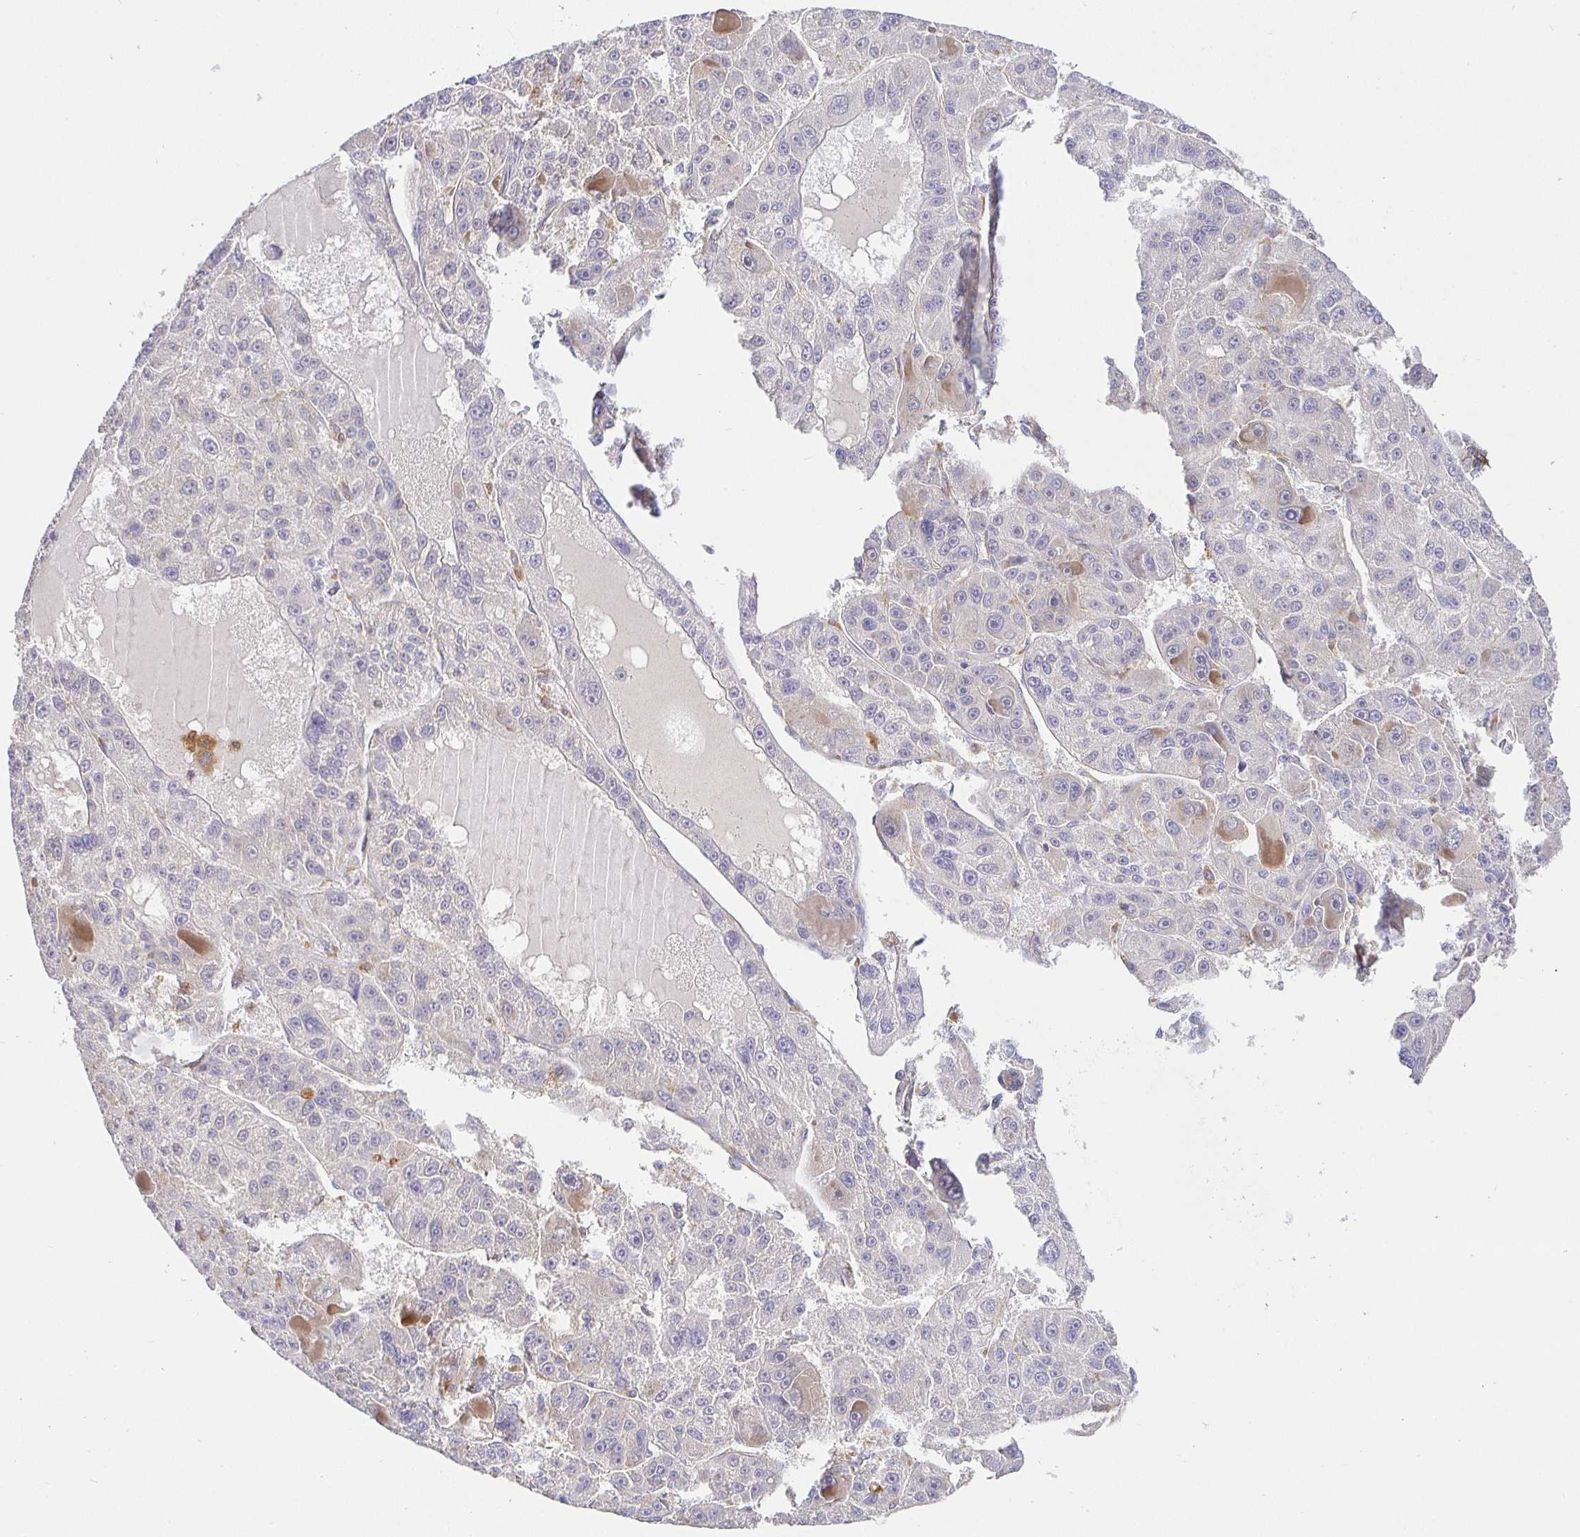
{"staining": {"intensity": "negative", "quantity": "none", "location": "none"}, "tissue": "liver cancer", "cell_type": "Tumor cells", "image_type": "cancer", "snomed": [{"axis": "morphology", "description": "Carcinoma, Hepatocellular, NOS"}, {"axis": "topography", "description": "Liver"}], "caption": "This is an immunohistochemistry photomicrograph of human hepatocellular carcinoma (liver). There is no positivity in tumor cells.", "gene": "ATP6V1F", "patient": {"sex": "male", "age": 76}}